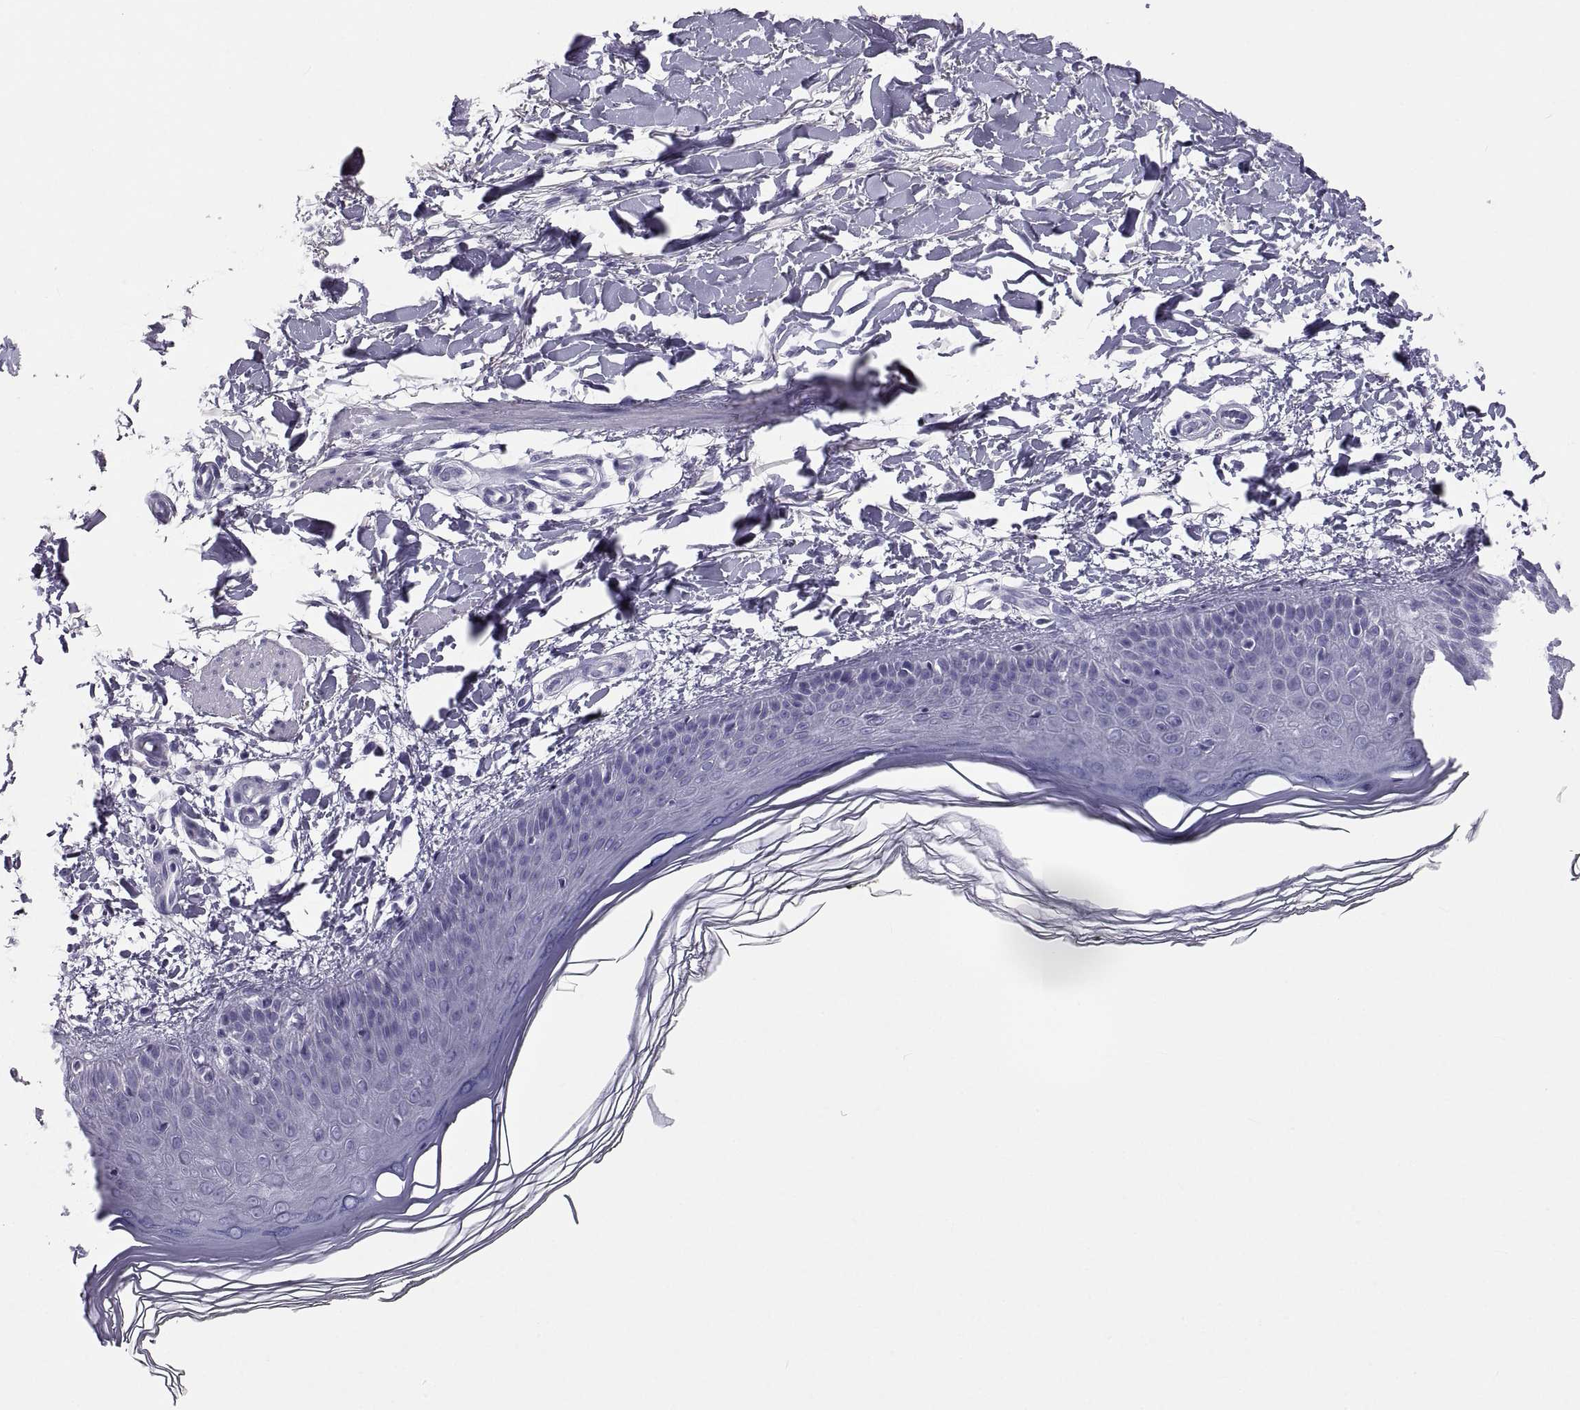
{"staining": {"intensity": "negative", "quantity": "none", "location": "none"}, "tissue": "skin", "cell_type": "Fibroblasts", "image_type": "normal", "snomed": [{"axis": "morphology", "description": "Normal tissue, NOS"}, {"axis": "topography", "description": "Skin"}], "caption": "Micrograph shows no protein positivity in fibroblasts of normal skin.", "gene": "PCSK1N", "patient": {"sex": "female", "age": 62}}